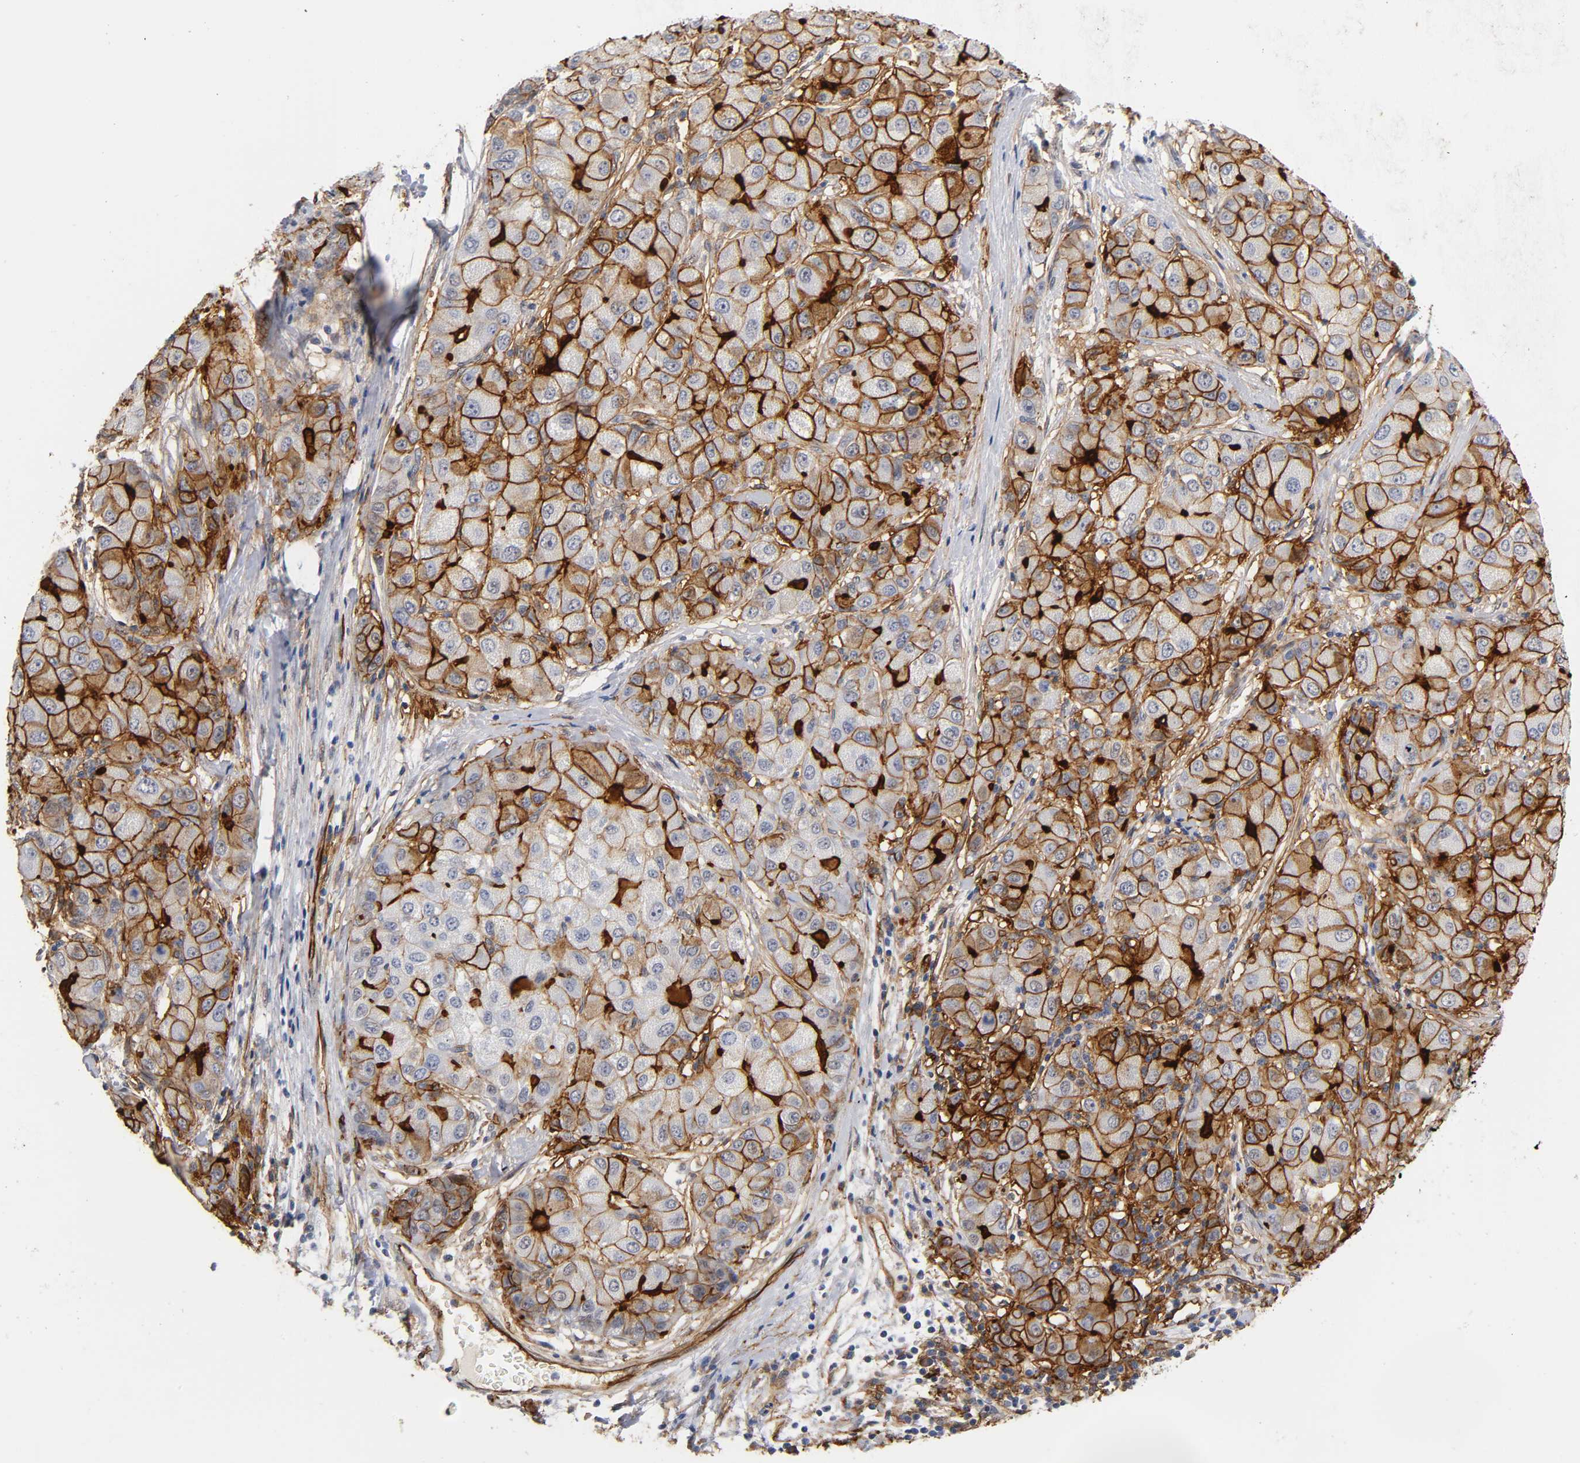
{"staining": {"intensity": "strong", "quantity": ">75%", "location": "cytoplasmic/membranous"}, "tissue": "liver cancer", "cell_type": "Tumor cells", "image_type": "cancer", "snomed": [{"axis": "morphology", "description": "Carcinoma, Hepatocellular, NOS"}, {"axis": "topography", "description": "Liver"}], "caption": "Immunohistochemical staining of liver hepatocellular carcinoma displays high levels of strong cytoplasmic/membranous positivity in about >75% of tumor cells.", "gene": "ICAM1", "patient": {"sex": "male", "age": 80}}